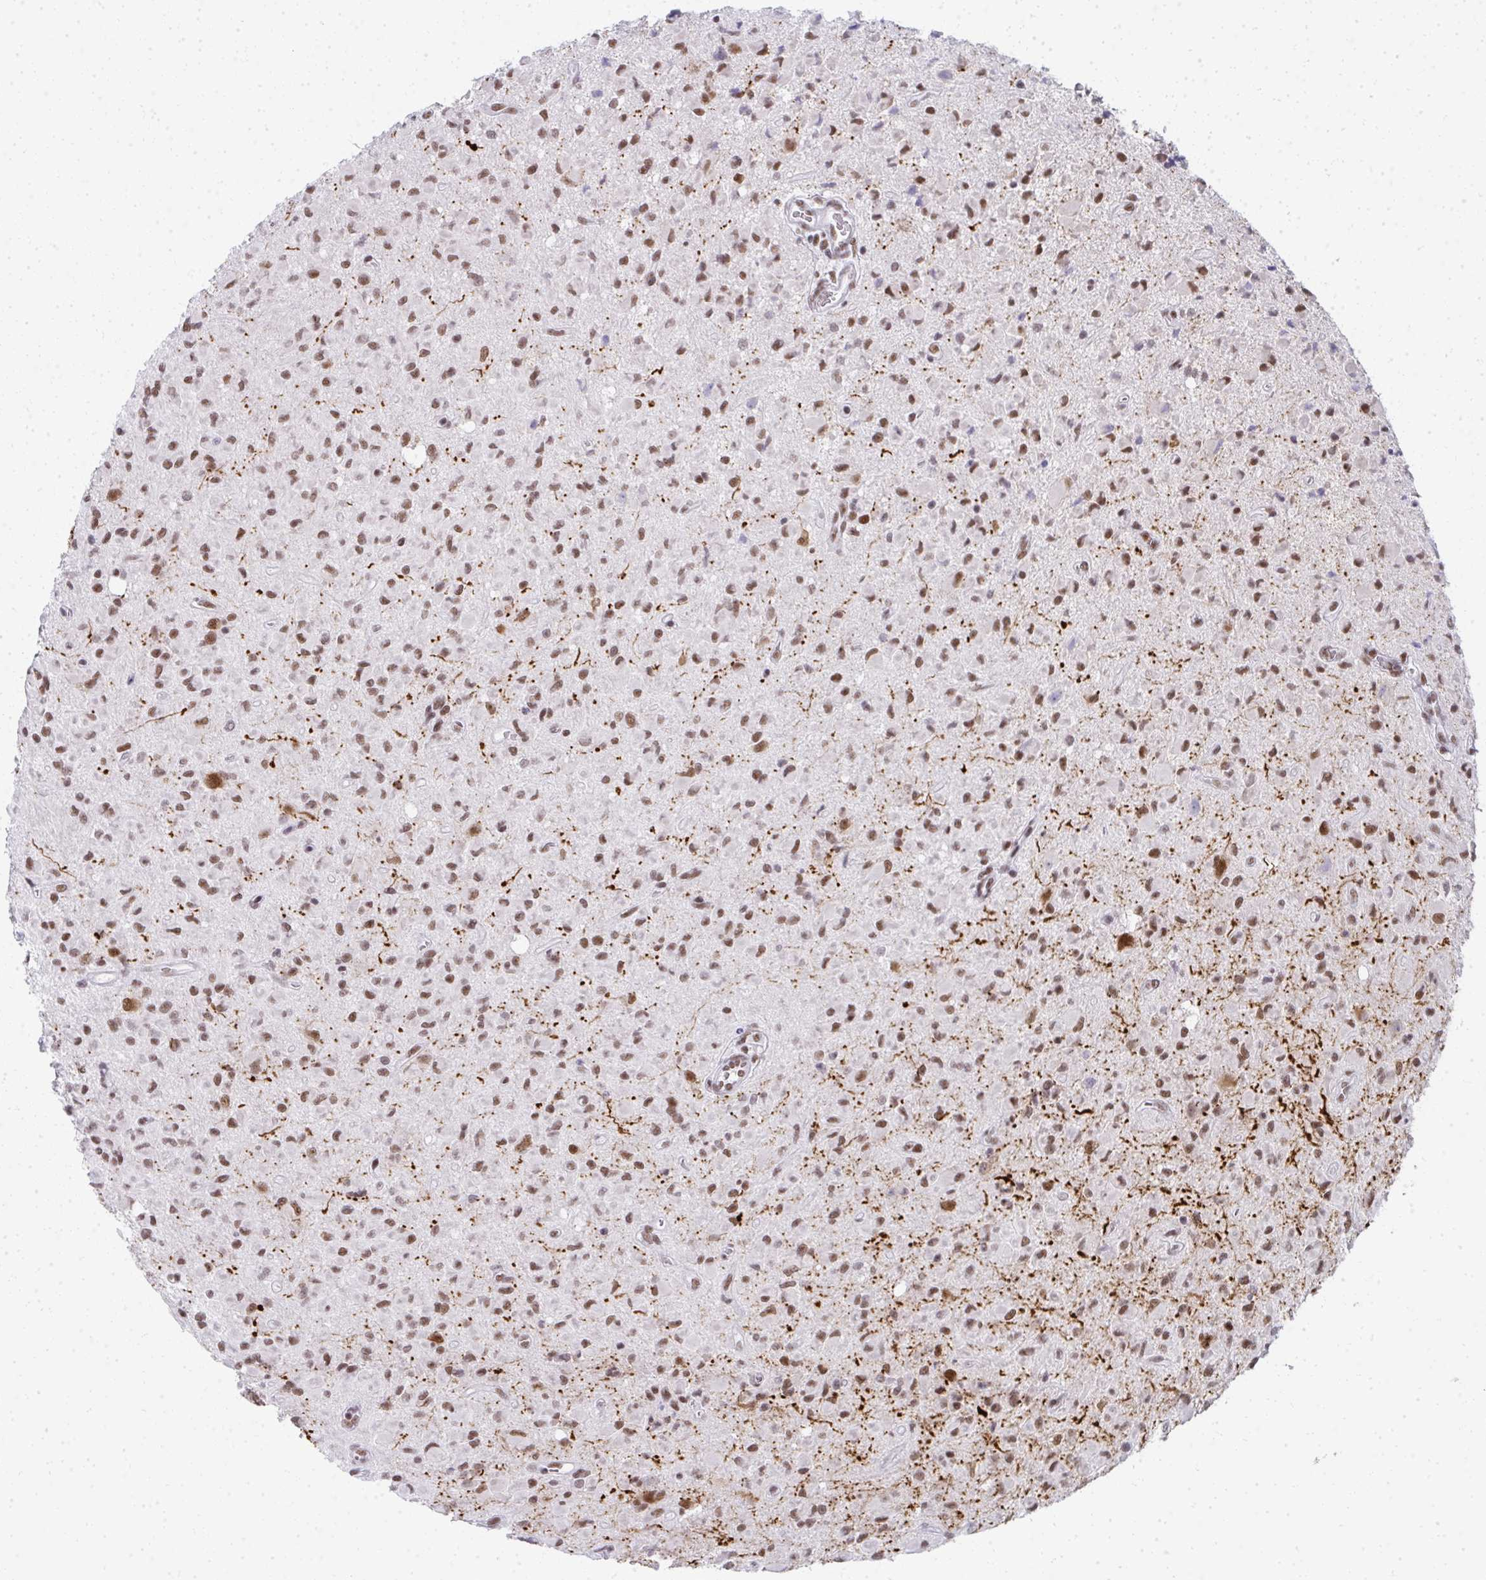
{"staining": {"intensity": "moderate", "quantity": ">75%", "location": "nuclear"}, "tissue": "glioma", "cell_type": "Tumor cells", "image_type": "cancer", "snomed": [{"axis": "morphology", "description": "Glioma, malignant, Low grade"}, {"axis": "topography", "description": "Brain"}], "caption": "Protein staining by immunohistochemistry (IHC) reveals moderate nuclear staining in about >75% of tumor cells in malignant glioma (low-grade).", "gene": "CREBBP", "patient": {"sex": "female", "age": 33}}